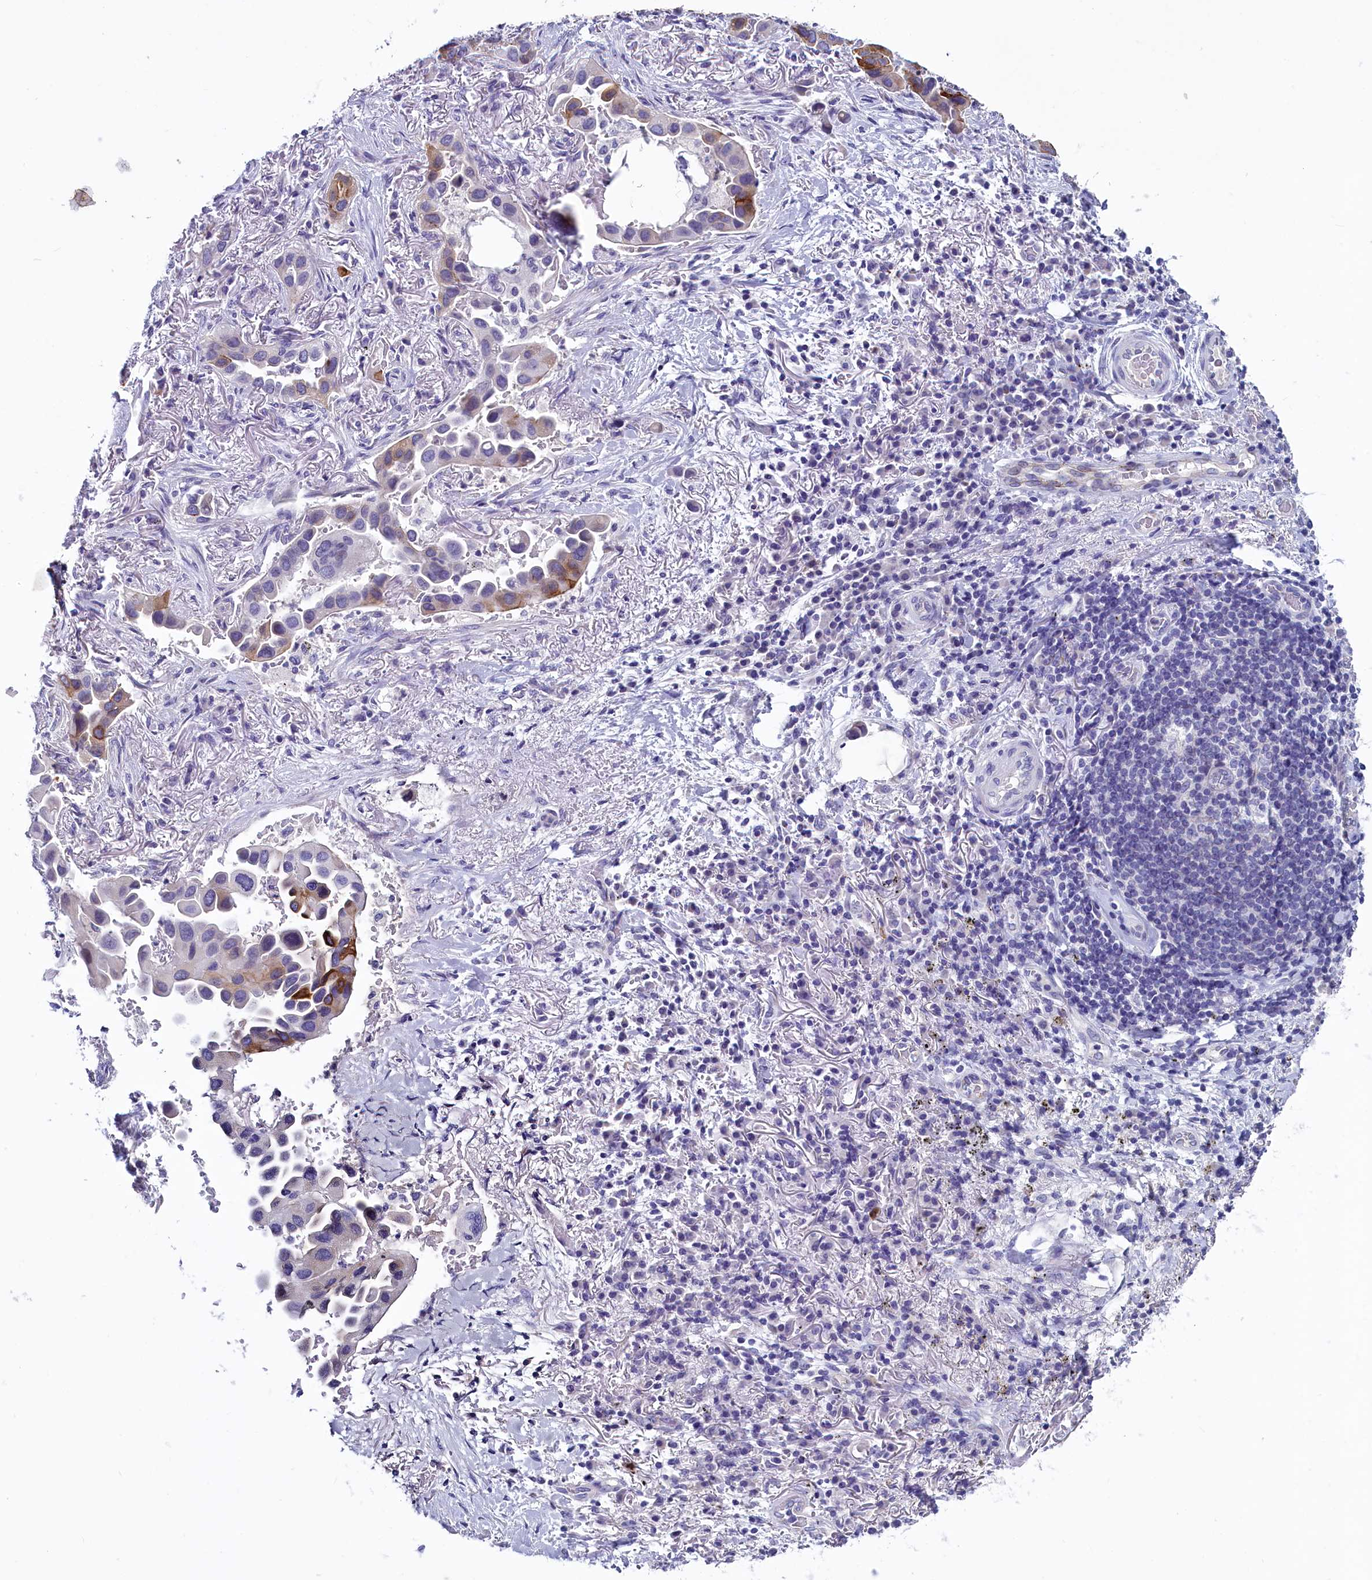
{"staining": {"intensity": "strong", "quantity": "<25%", "location": "cytoplasmic/membranous"}, "tissue": "lung cancer", "cell_type": "Tumor cells", "image_type": "cancer", "snomed": [{"axis": "morphology", "description": "Adenocarcinoma, NOS"}, {"axis": "topography", "description": "Lung"}], "caption": "Immunohistochemistry photomicrograph of neoplastic tissue: lung adenocarcinoma stained using immunohistochemistry shows medium levels of strong protein expression localized specifically in the cytoplasmic/membranous of tumor cells, appearing as a cytoplasmic/membranous brown color.", "gene": "INSC", "patient": {"sex": "female", "age": 76}}